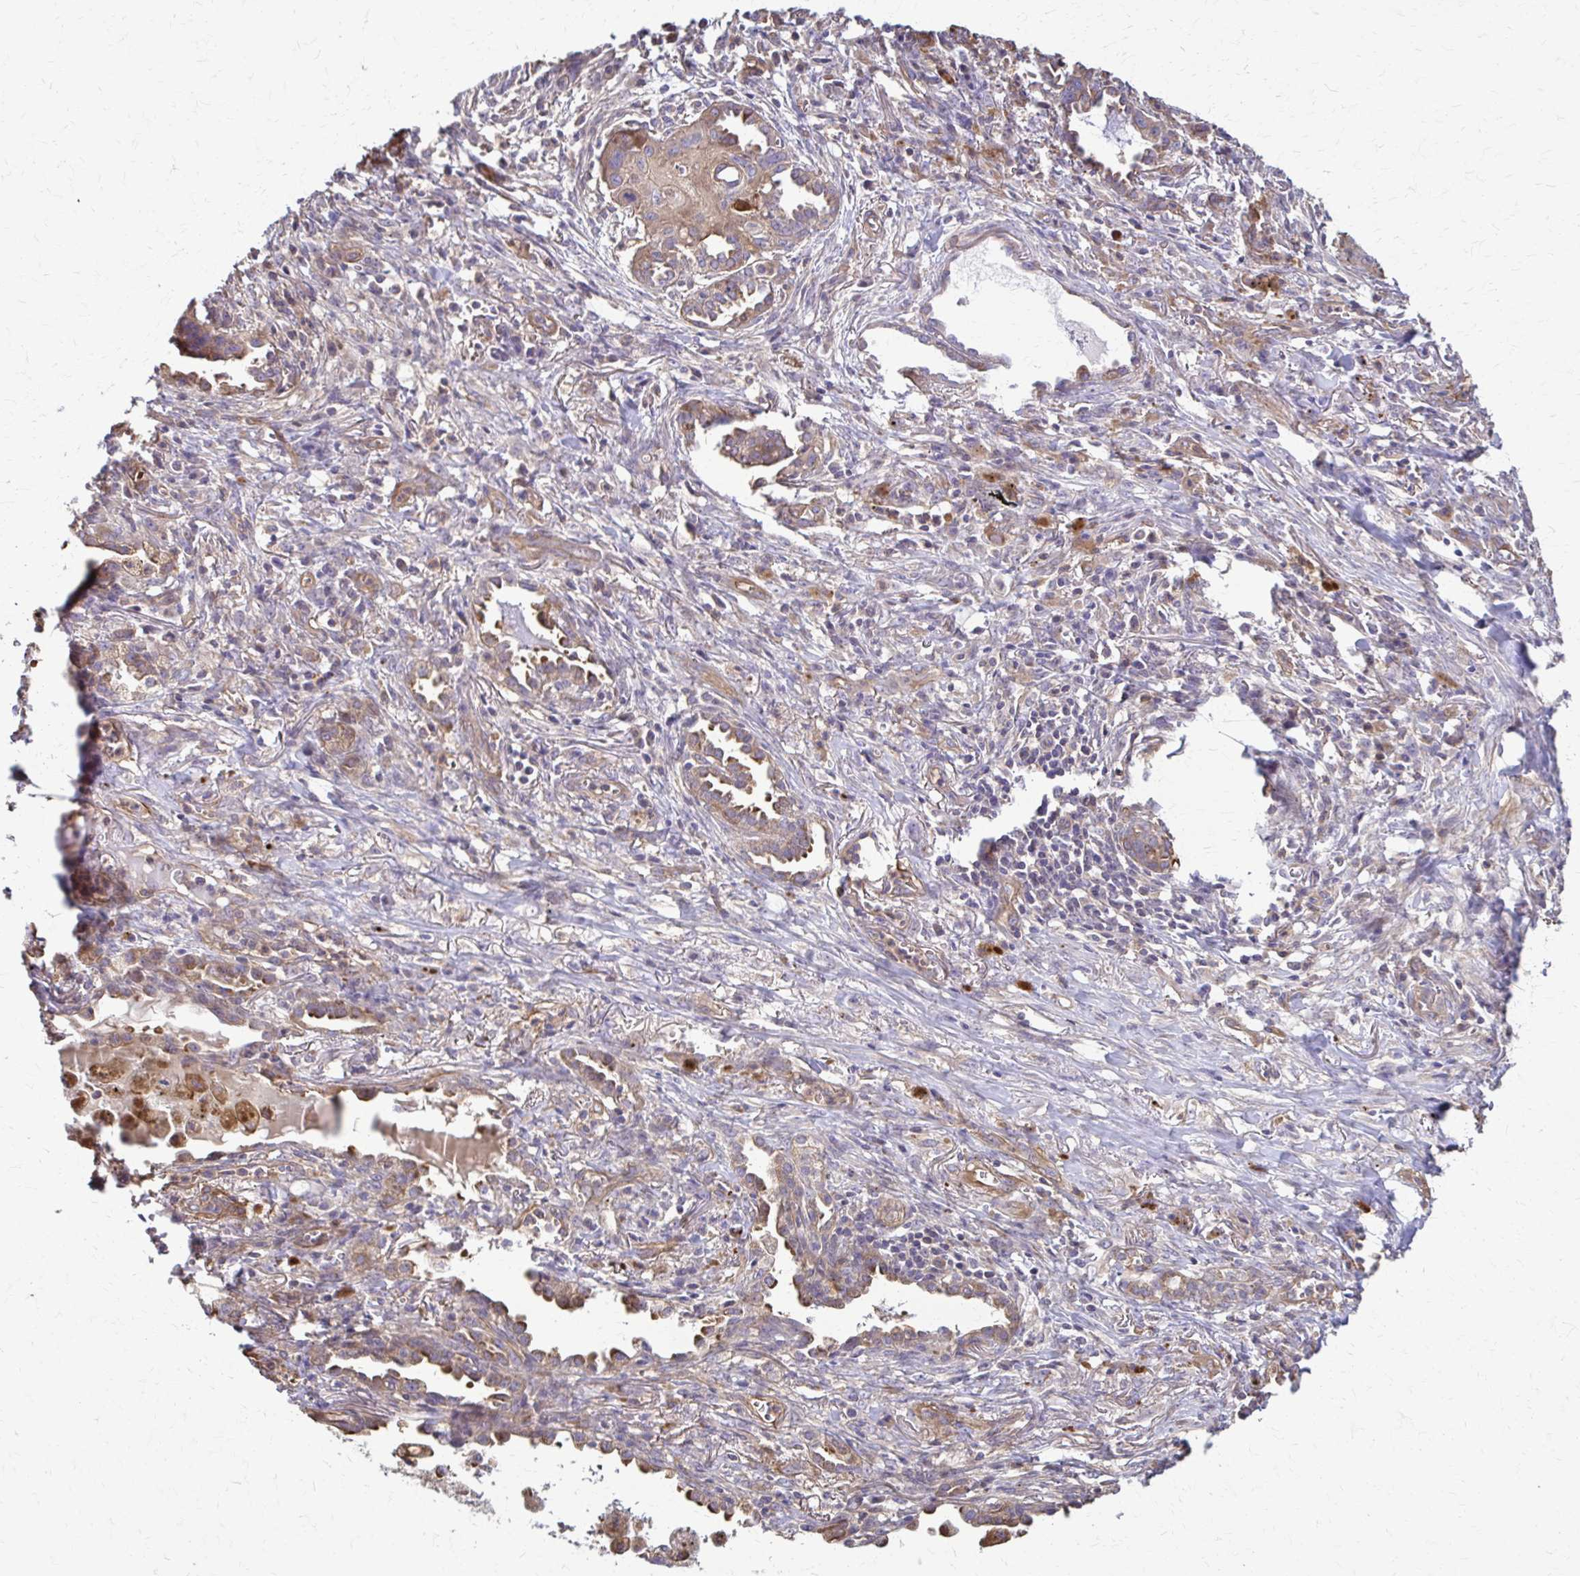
{"staining": {"intensity": "weak", "quantity": "25%-75%", "location": "cytoplasmic/membranous"}, "tissue": "lung cancer", "cell_type": "Tumor cells", "image_type": "cancer", "snomed": [{"axis": "morphology", "description": "Squamous cell carcinoma, NOS"}, {"axis": "topography", "description": "Lung"}], "caption": "High-power microscopy captured an immunohistochemistry micrograph of lung cancer, revealing weak cytoplasmic/membranous staining in about 25%-75% of tumor cells.", "gene": "DSP", "patient": {"sex": "male", "age": 71}}